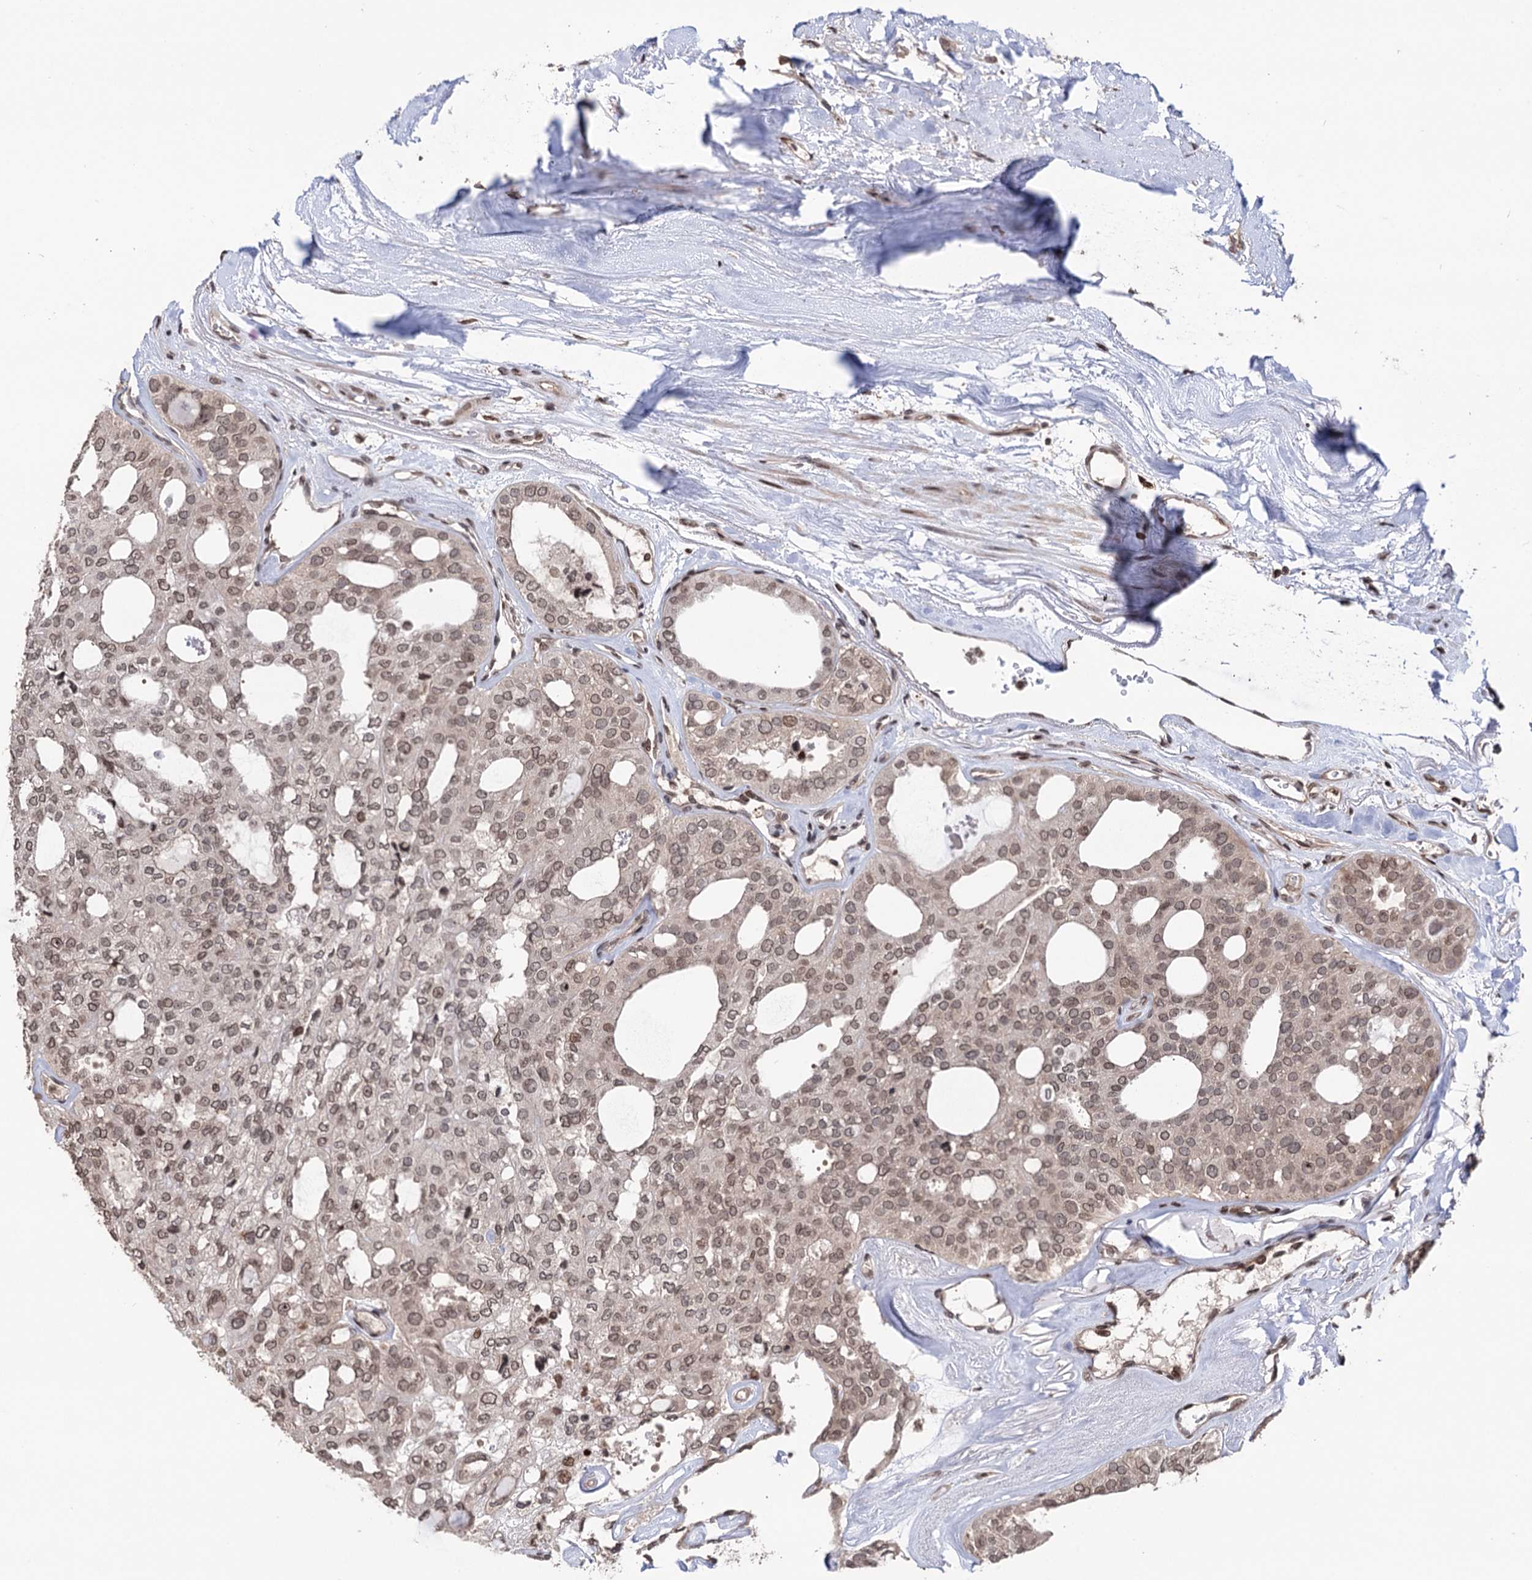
{"staining": {"intensity": "moderate", "quantity": ">75%", "location": "nuclear"}, "tissue": "thyroid cancer", "cell_type": "Tumor cells", "image_type": "cancer", "snomed": [{"axis": "morphology", "description": "Follicular adenoma carcinoma, NOS"}, {"axis": "topography", "description": "Thyroid gland"}], "caption": "Protein staining reveals moderate nuclear positivity in approximately >75% of tumor cells in thyroid follicular adenoma carcinoma.", "gene": "CCDC77", "patient": {"sex": "male", "age": 75}}